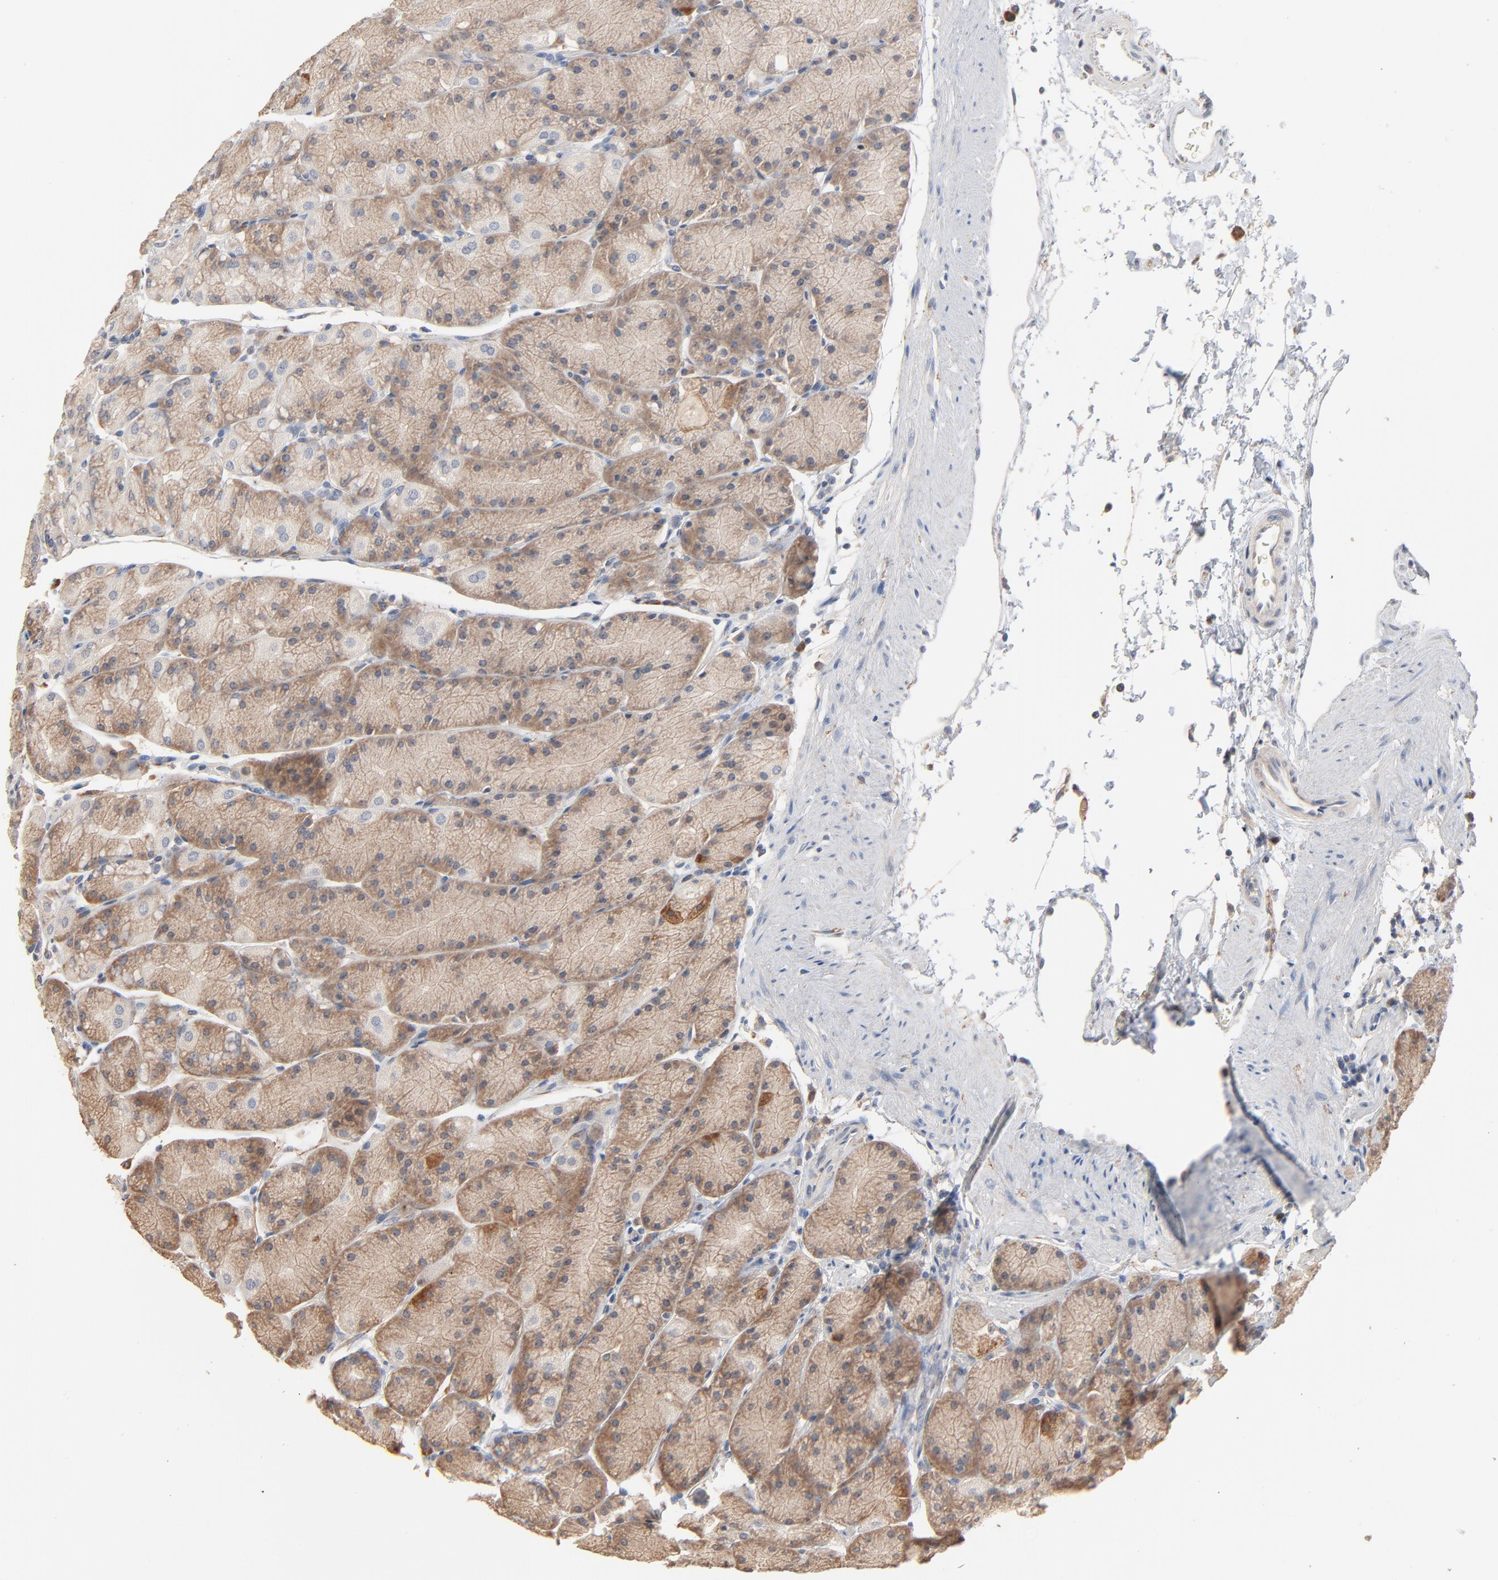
{"staining": {"intensity": "moderate", "quantity": "25%-75%", "location": "cytoplasmic/membranous"}, "tissue": "stomach", "cell_type": "Glandular cells", "image_type": "normal", "snomed": [{"axis": "morphology", "description": "Normal tissue, NOS"}, {"axis": "topography", "description": "Stomach, upper"}, {"axis": "topography", "description": "Stomach"}], "caption": "Immunohistochemistry (IHC) image of unremarkable stomach stained for a protein (brown), which shows medium levels of moderate cytoplasmic/membranous positivity in about 25%-75% of glandular cells.", "gene": "ZDHHC8", "patient": {"sex": "male", "age": 76}}